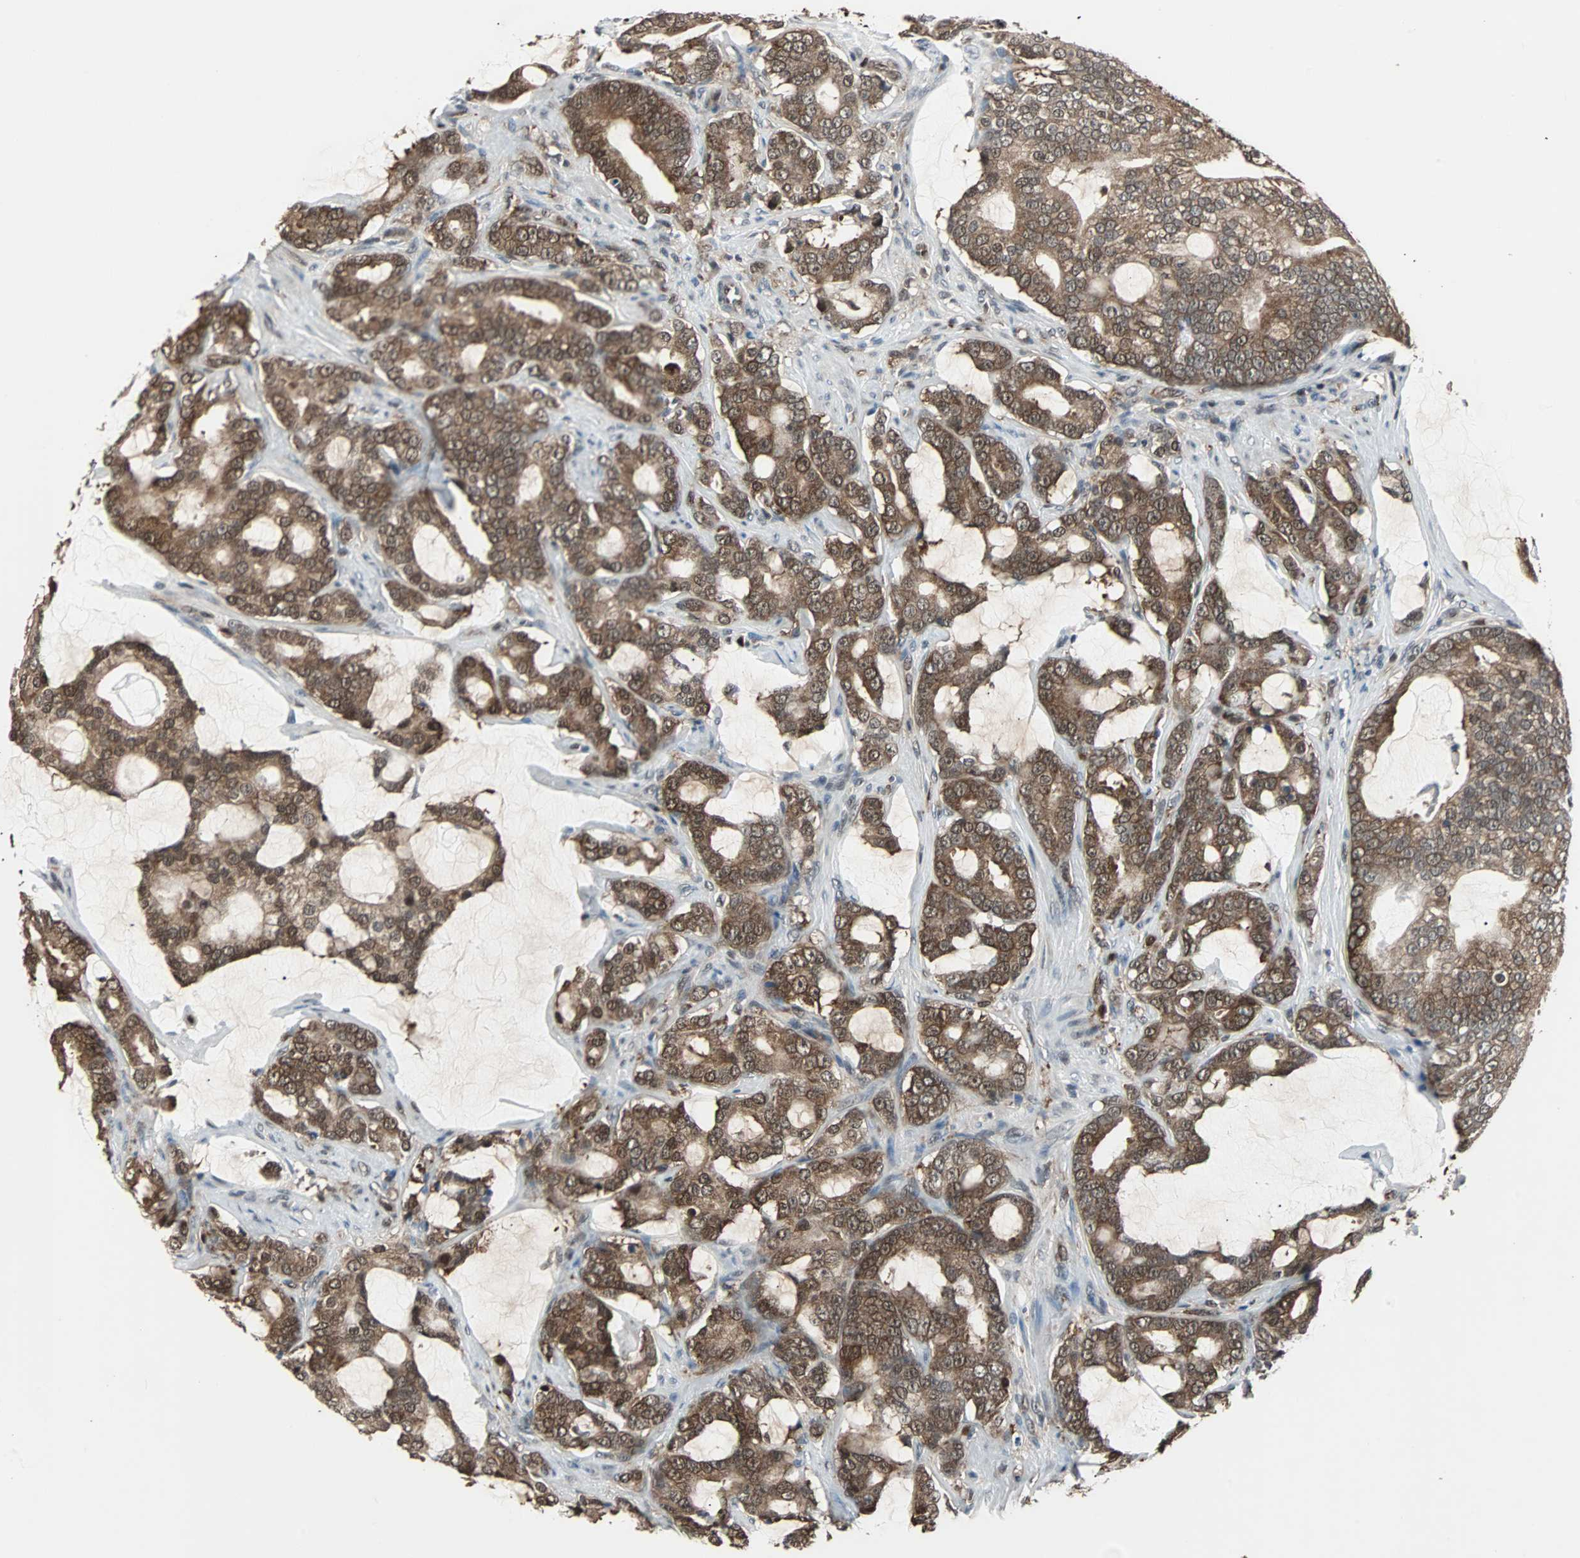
{"staining": {"intensity": "moderate", "quantity": ">75%", "location": "cytoplasmic/membranous,nuclear"}, "tissue": "prostate cancer", "cell_type": "Tumor cells", "image_type": "cancer", "snomed": [{"axis": "morphology", "description": "Adenocarcinoma, Low grade"}, {"axis": "topography", "description": "Prostate"}], "caption": "This is an image of immunohistochemistry staining of prostate cancer (low-grade adenocarcinoma), which shows moderate positivity in the cytoplasmic/membranous and nuclear of tumor cells.", "gene": "ACLY", "patient": {"sex": "male", "age": 58}}